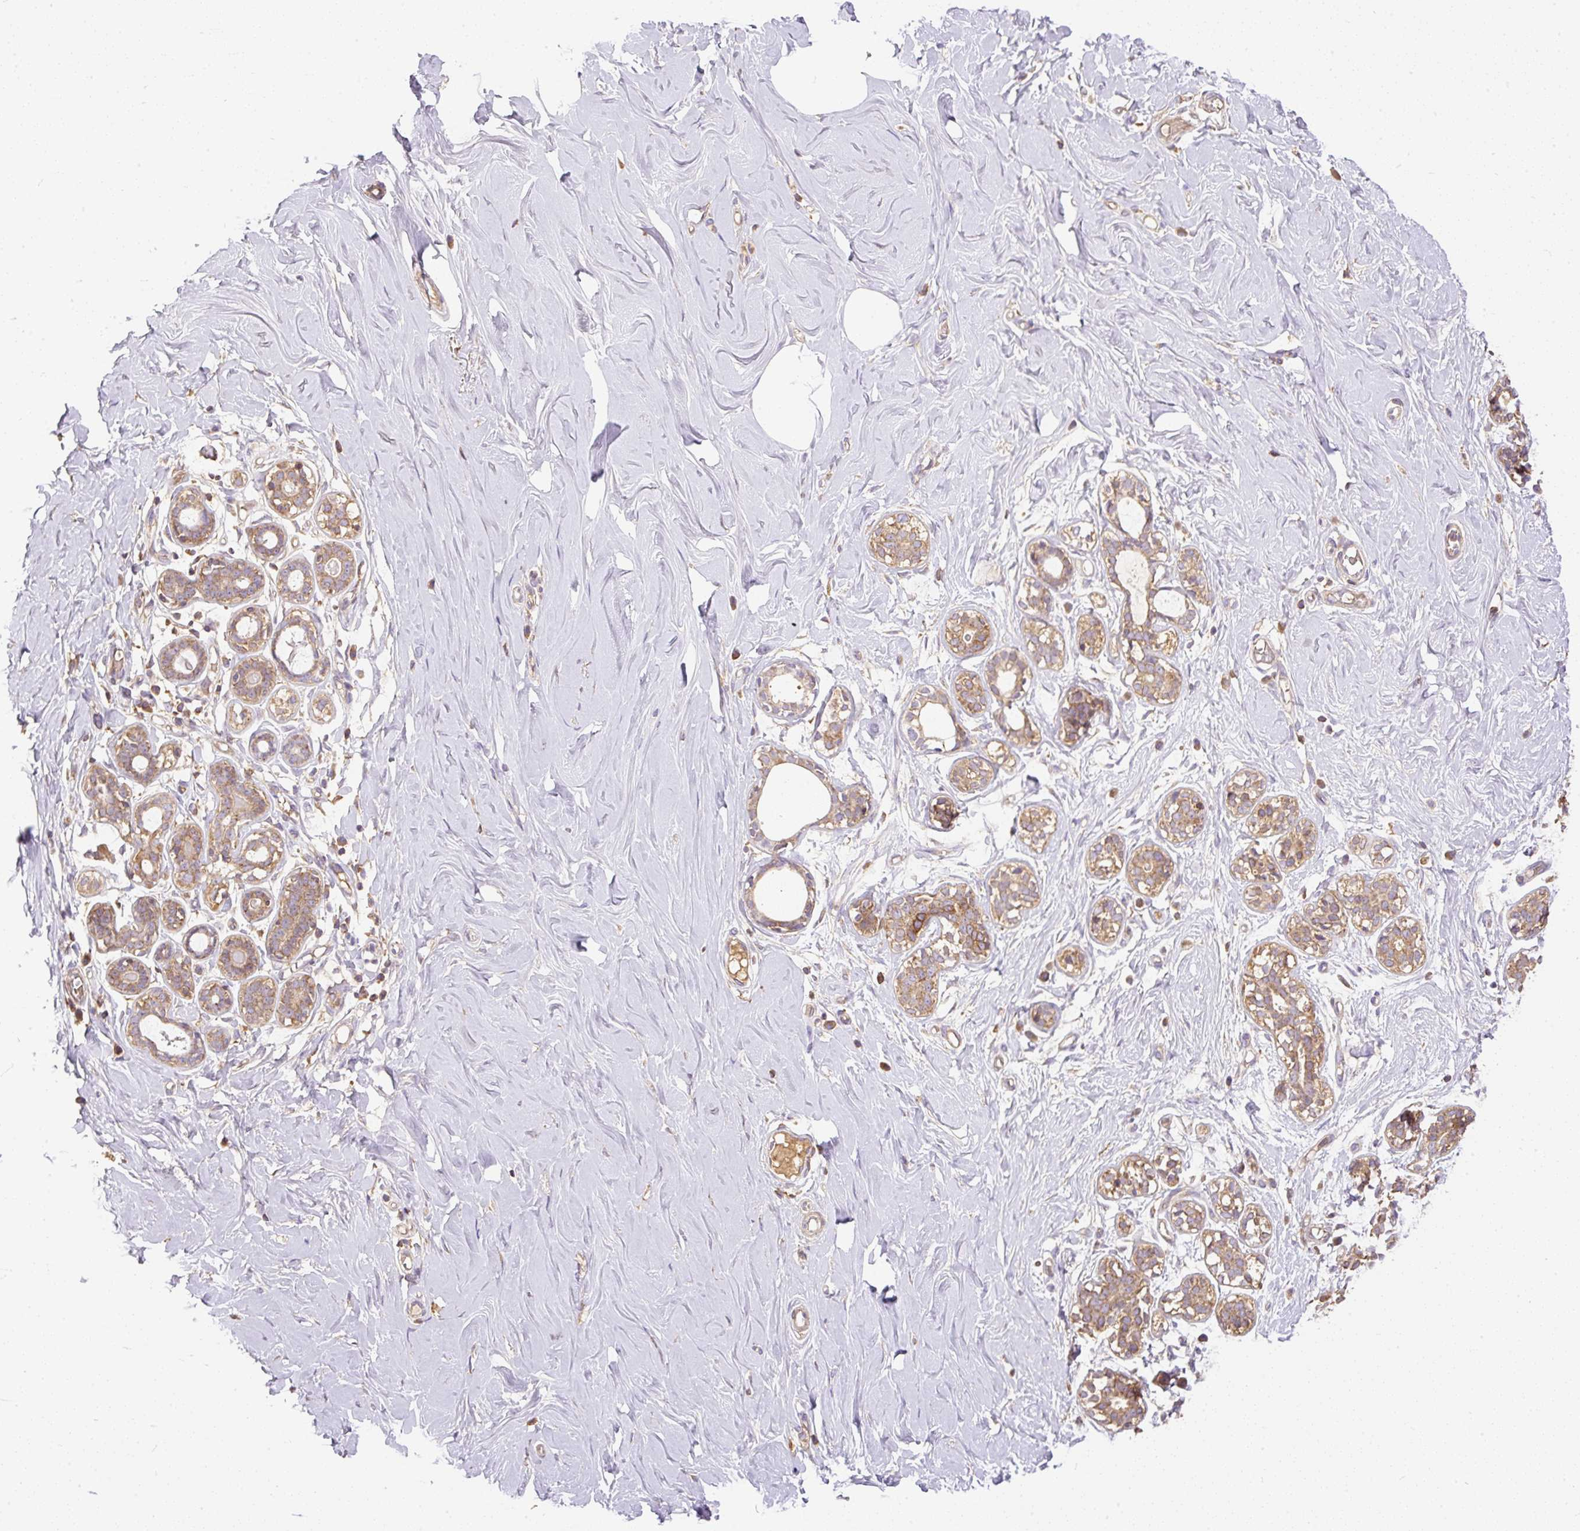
{"staining": {"intensity": "negative", "quantity": "none", "location": "none"}, "tissue": "breast", "cell_type": "Adipocytes", "image_type": "normal", "snomed": [{"axis": "morphology", "description": "Normal tissue, NOS"}, {"axis": "topography", "description": "Breast"}], "caption": "Adipocytes show no significant staining in benign breast. Nuclei are stained in blue.", "gene": "DAPK1", "patient": {"sex": "female", "age": 27}}